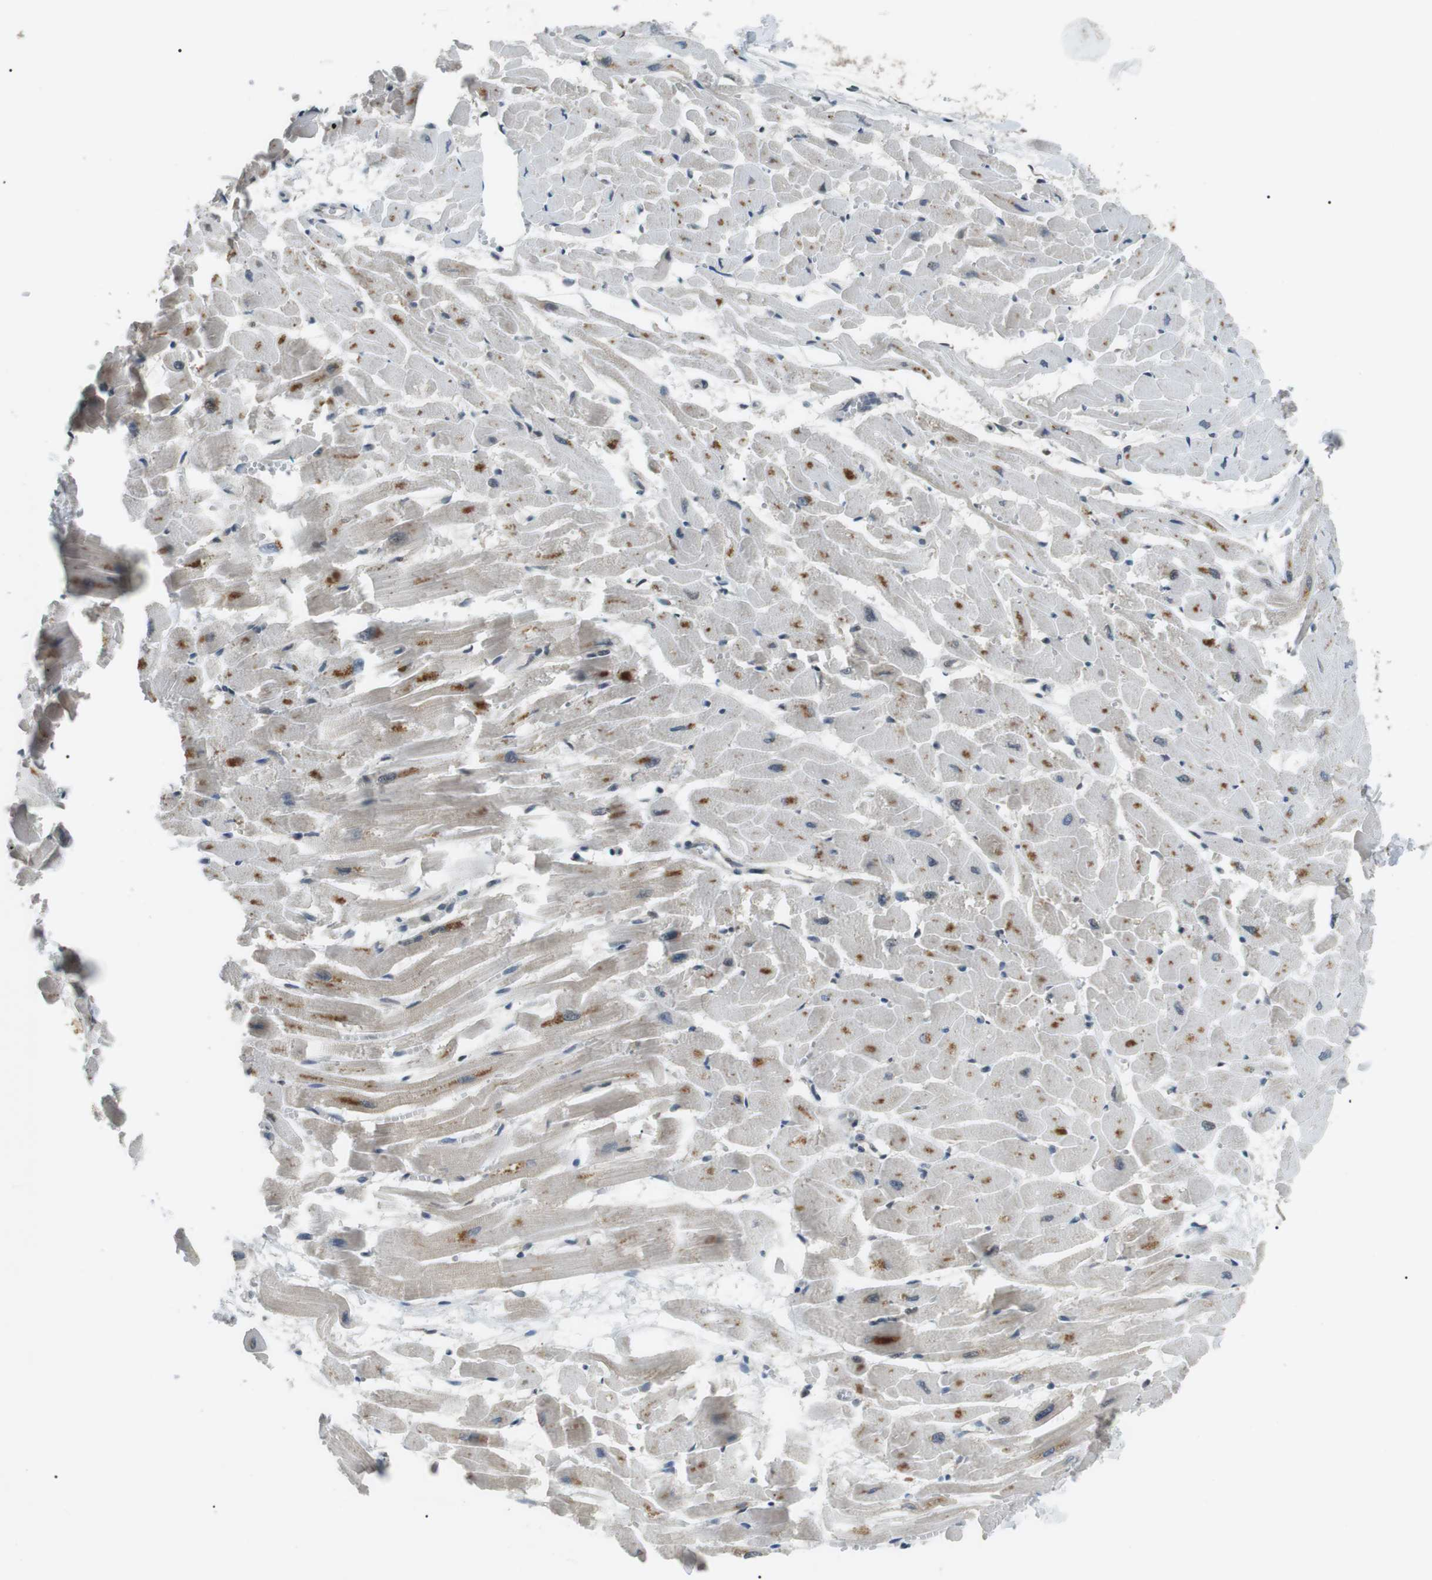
{"staining": {"intensity": "moderate", "quantity": "25%-75%", "location": "cytoplasmic/membranous"}, "tissue": "heart muscle", "cell_type": "Cardiomyocytes", "image_type": "normal", "snomed": [{"axis": "morphology", "description": "Normal tissue, NOS"}, {"axis": "topography", "description": "Heart"}], "caption": "The photomicrograph exhibits immunohistochemical staining of unremarkable heart muscle. There is moderate cytoplasmic/membranous expression is seen in about 25%-75% of cardiomyocytes. (DAB = brown stain, brightfield microscopy at high magnification).", "gene": "ORAI3", "patient": {"sex": "female", "age": 19}}